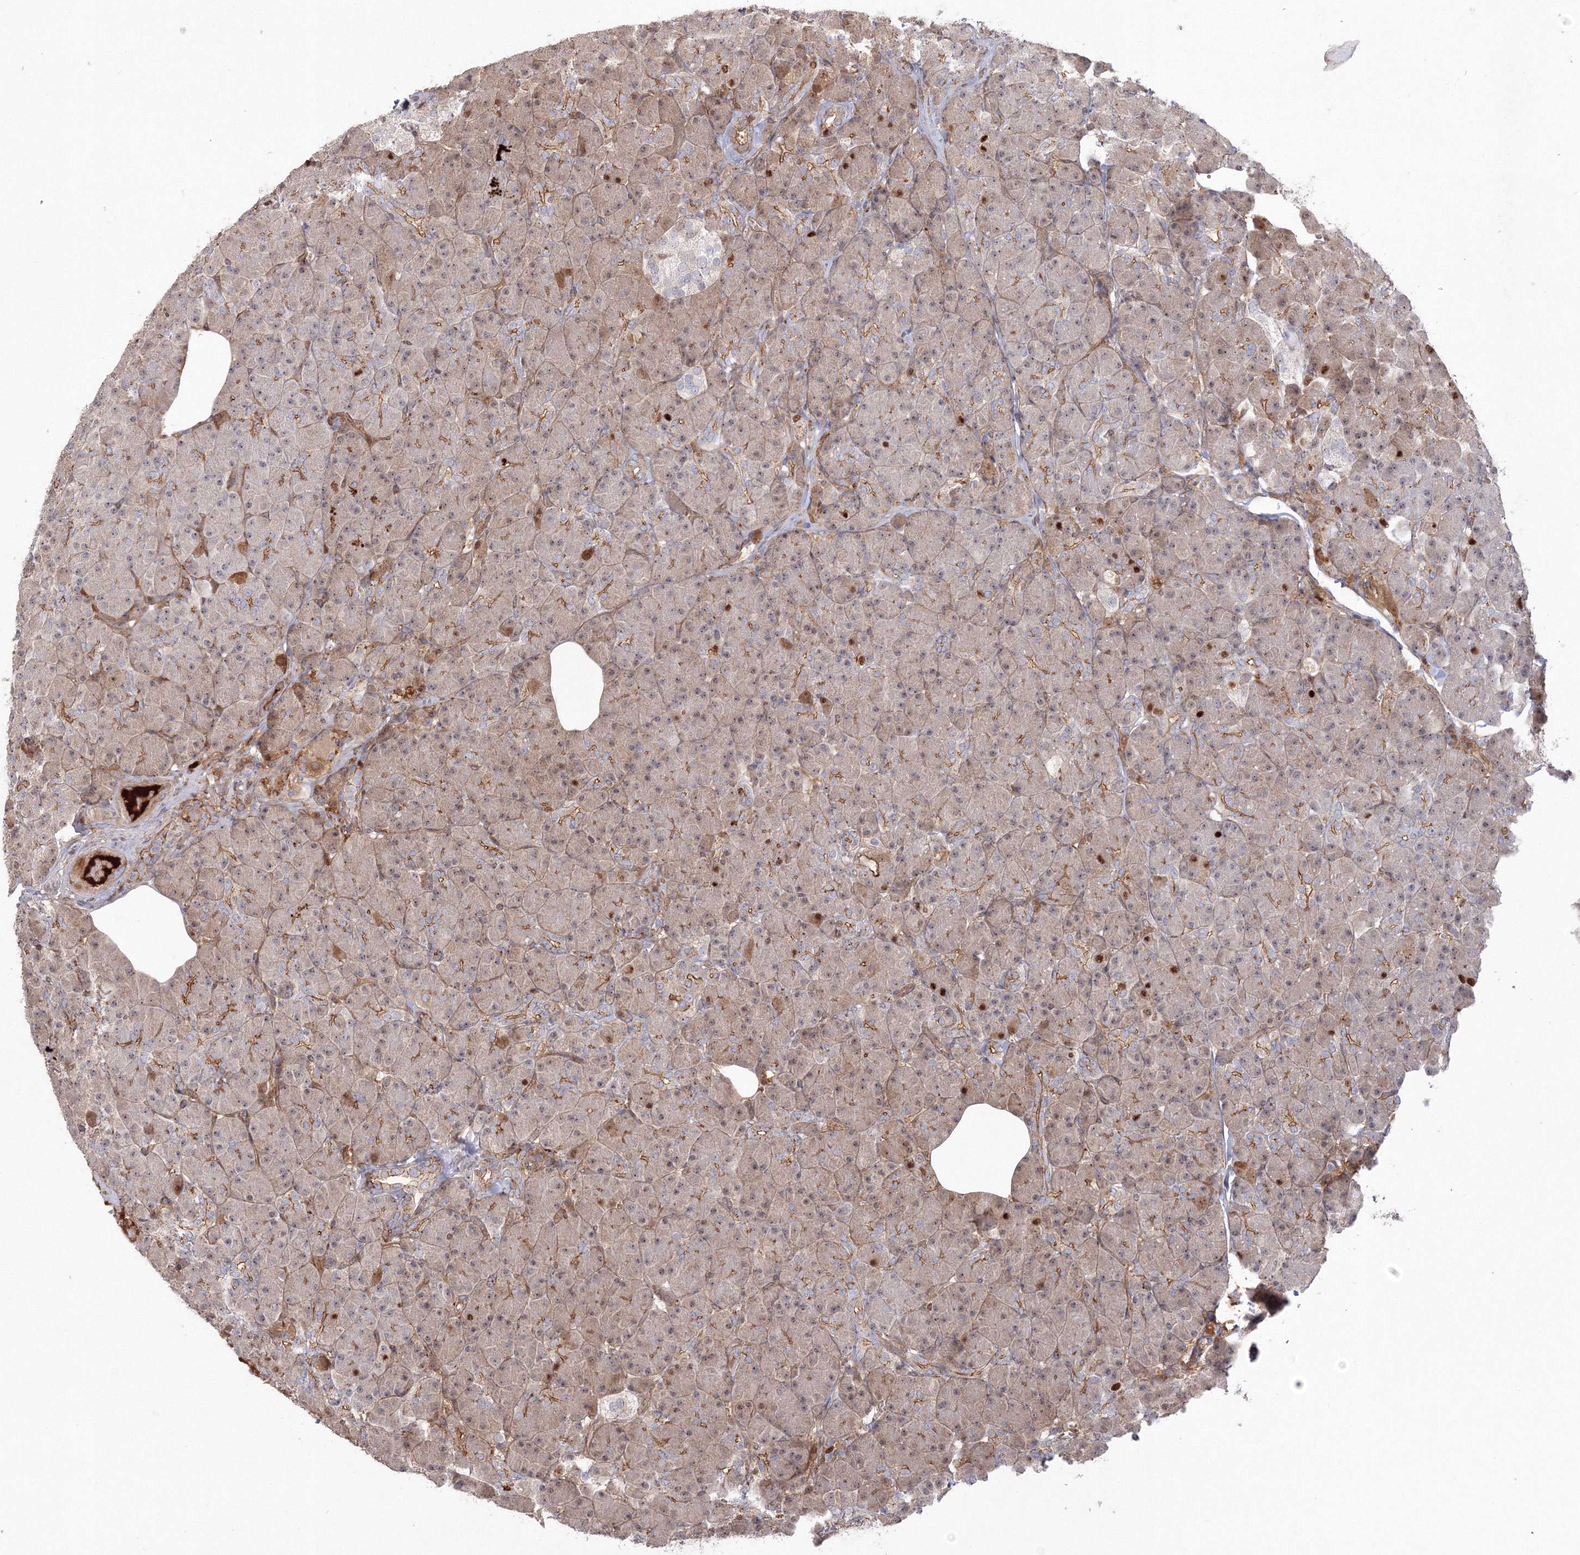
{"staining": {"intensity": "moderate", "quantity": ">75%", "location": "cytoplasmic/membranous,nuclear"}, "tissue": "pancreas", "cell_type": "Exocrine glandular cells", "image_type": "normal", "snomed": [{"axis": "morphology", "description": "Normal tissue, NOS"}, {"axis": "topography", "description": "Pancreas"}], "caption": "Moderate cytoplasmic/membranous,nuclear protein expression is identified in about >75% of exocrine glandular cells in pancreas. (DAB = brown stain, brightfield microscopy at high magnification).", "gene": "NPM3", "patient": {"sex": "female", "age": 43}}